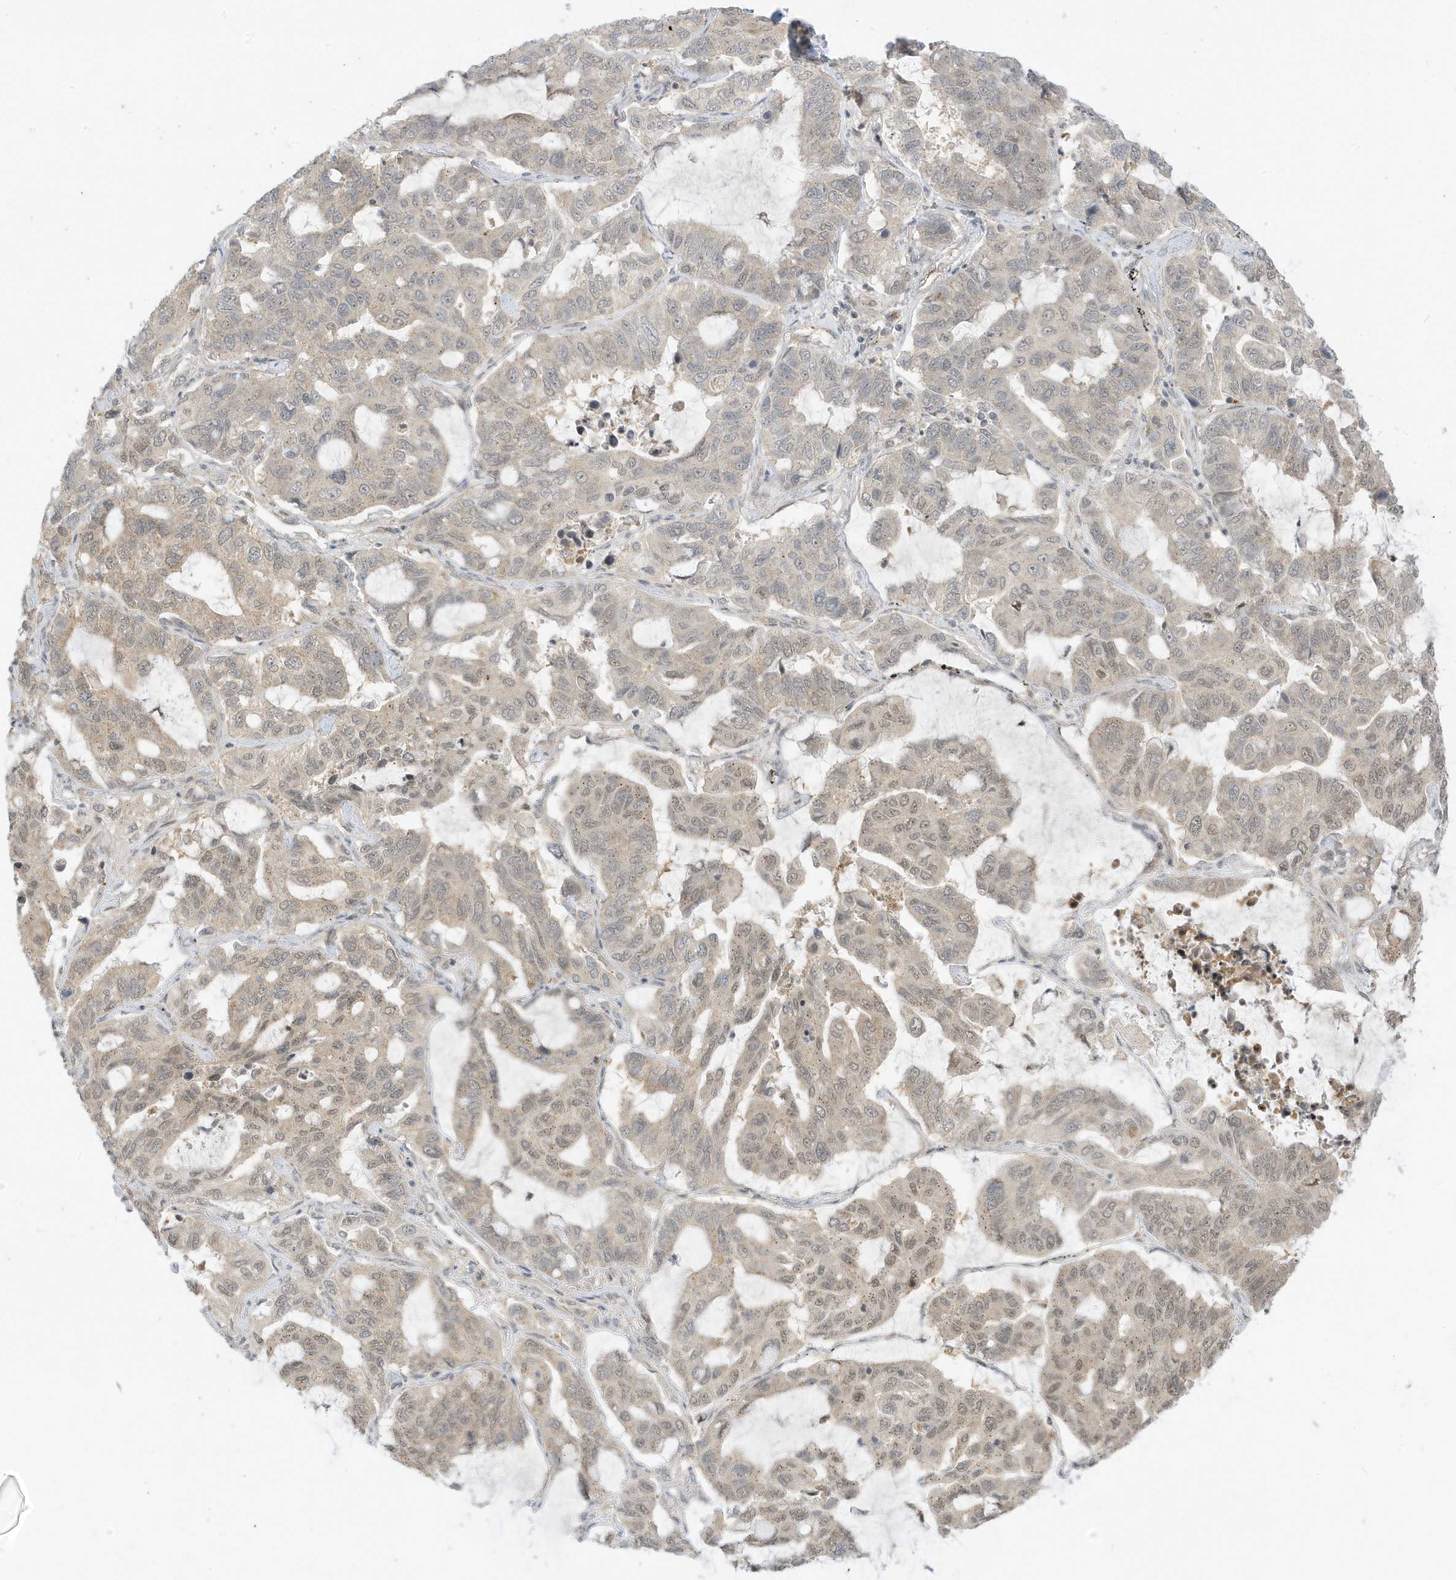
{"staining": {"intensity": "weak", "quantity": ">75%", "location": "nuclear"}, "tissue": "lung cancer", "cell_type": "Tumor cells", "image_type": "cancer", "snomed": [{"axis": "morphology", "description": "Adenocarcinoma, NOS"}, {"axis": "topography", "description": "Lung"}], "caption": "Protein expression analysis of human lung adenocarcinoma reveals weak nuclear expression in approximately >75% of tumor cells.", "gene": "TAB3", "patient": {"sex": "male", "age": 64}}